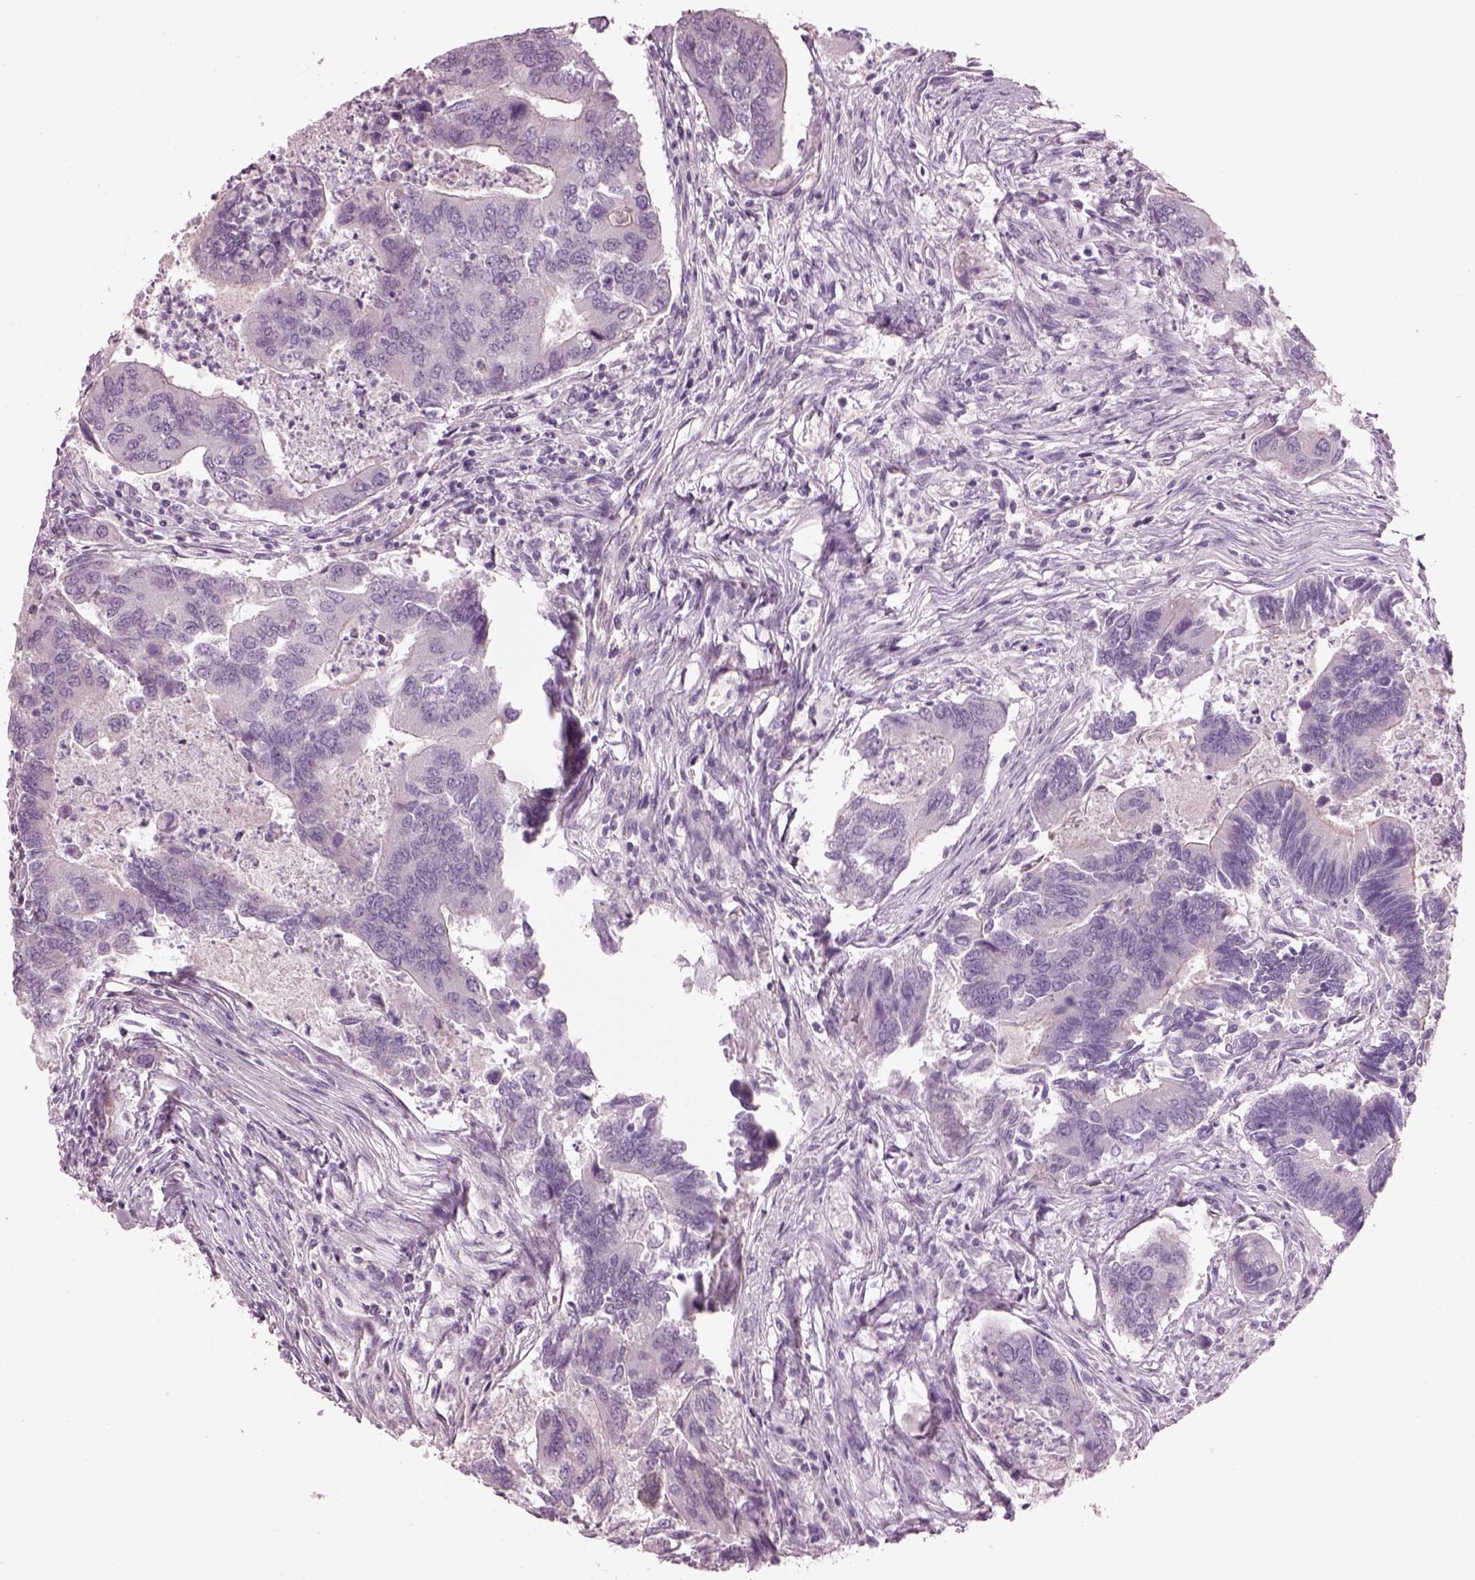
{"staining": {"intensity": "negative", "quantity": "none", "location": "none"}, "tissue": "colorectal cancer", "cell_type": "Tumor cells", "image_type": "cancer", "snomed": [{"axis": "morphology", "description": "Adenocarcinoma, NOS"}, {"axis": "topography", "description": "Colon"}], "caption": "IHC photomicrograph of colorectal cancer stained for a protein (brown), which demonstrates no staining in tumor cells.", "gene": "CACNG4", "patient": {"sex": "female", "age": 67}}